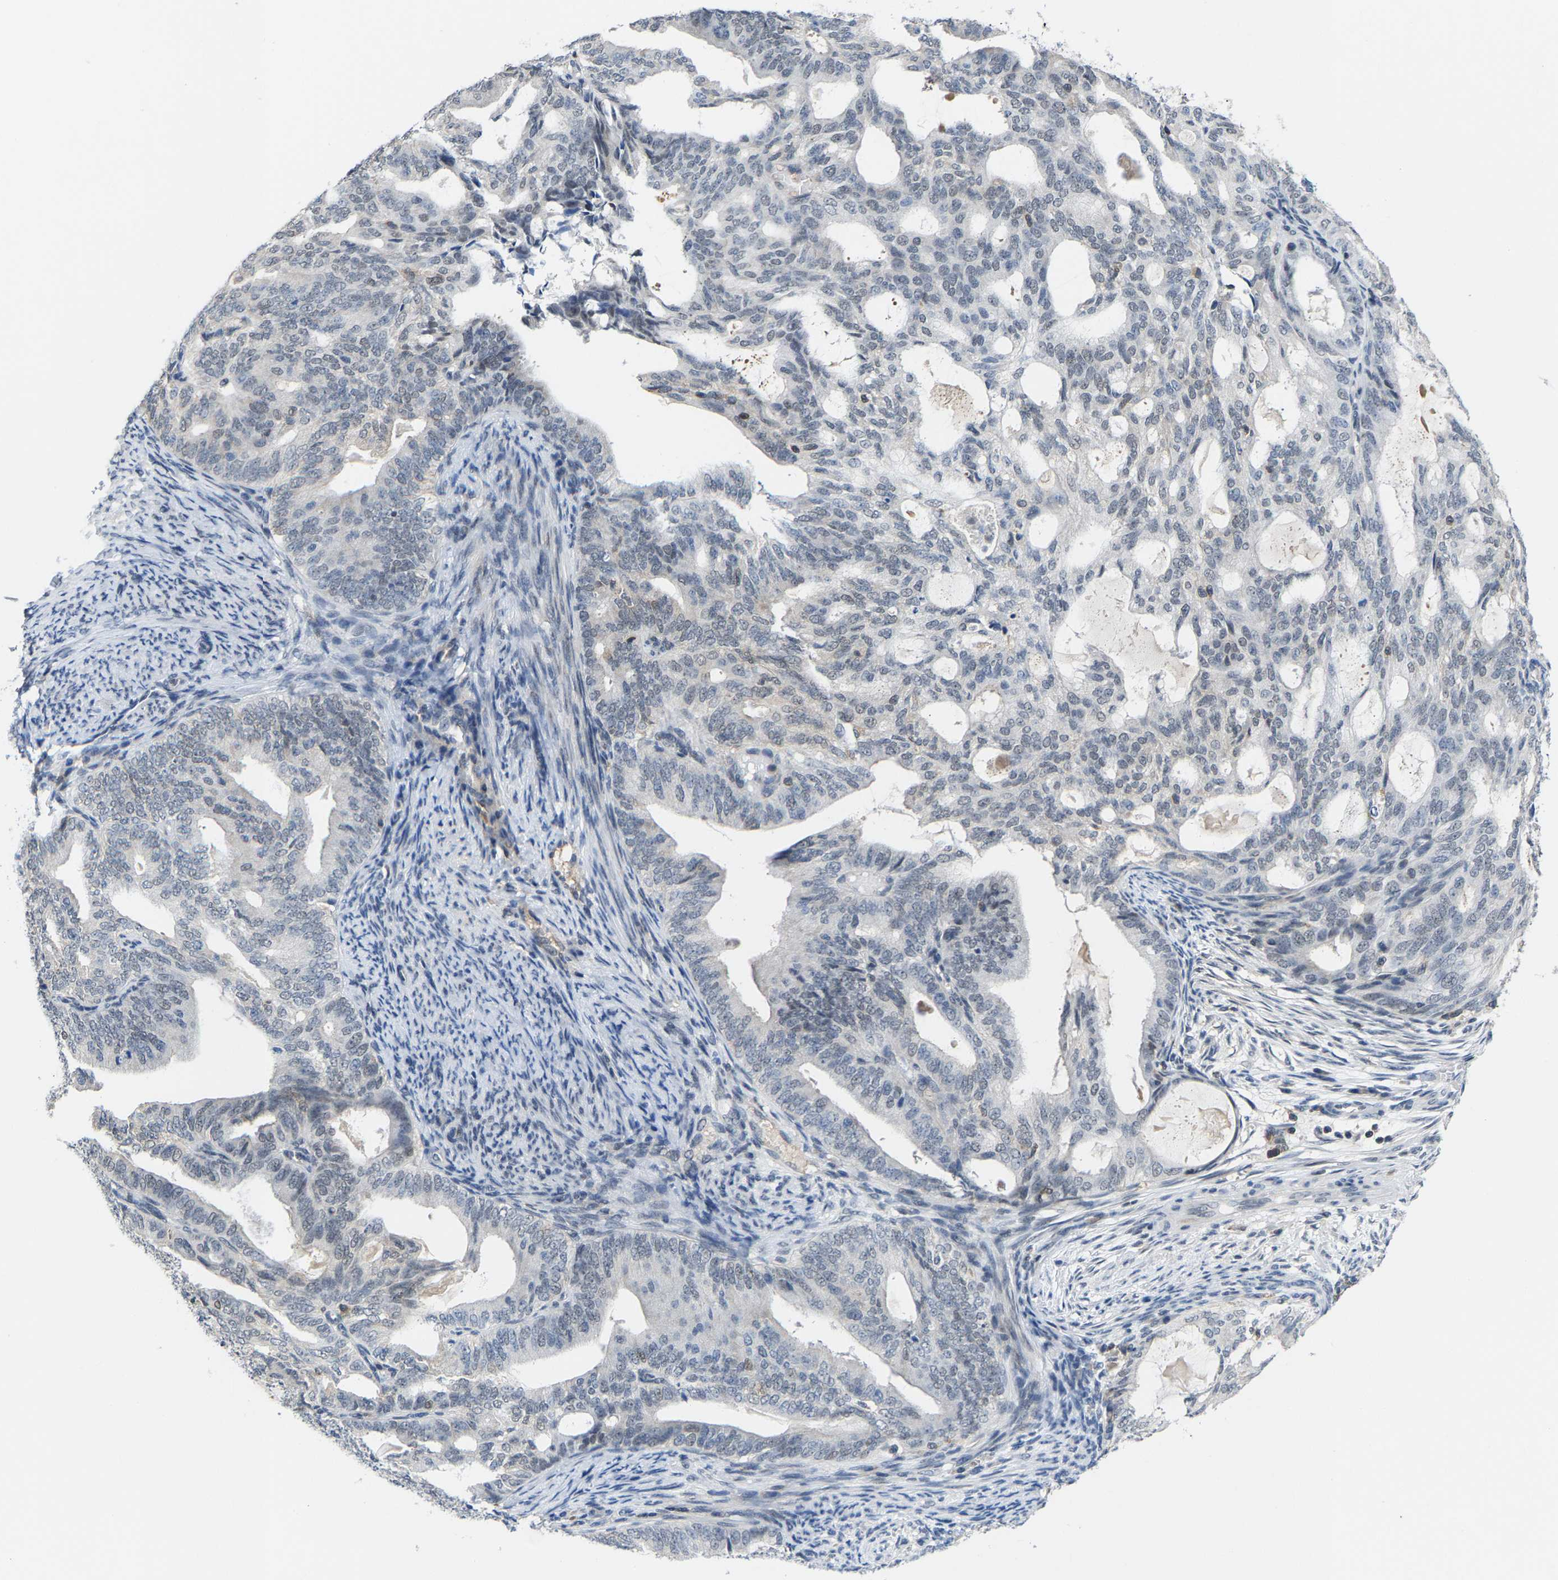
{"staining": {"intensity": "negative", "quantity": "none", "location": "none"}, "tissue": "endometrial cancer", "cell_type": "Tumor cells", "image_type": "cancer", "snomed": [{"axis": "morphology", "description": "Adenocarcinoma, NOS"}, {"axis": "topography", "description": "Endometrium"}], "caption": "The histopathology image demonstrates no significant staining in tumor cells of endometrial adenocarcinoma.", "gene": "FGD3", "patient": {"sex": "female", "age": 58}}